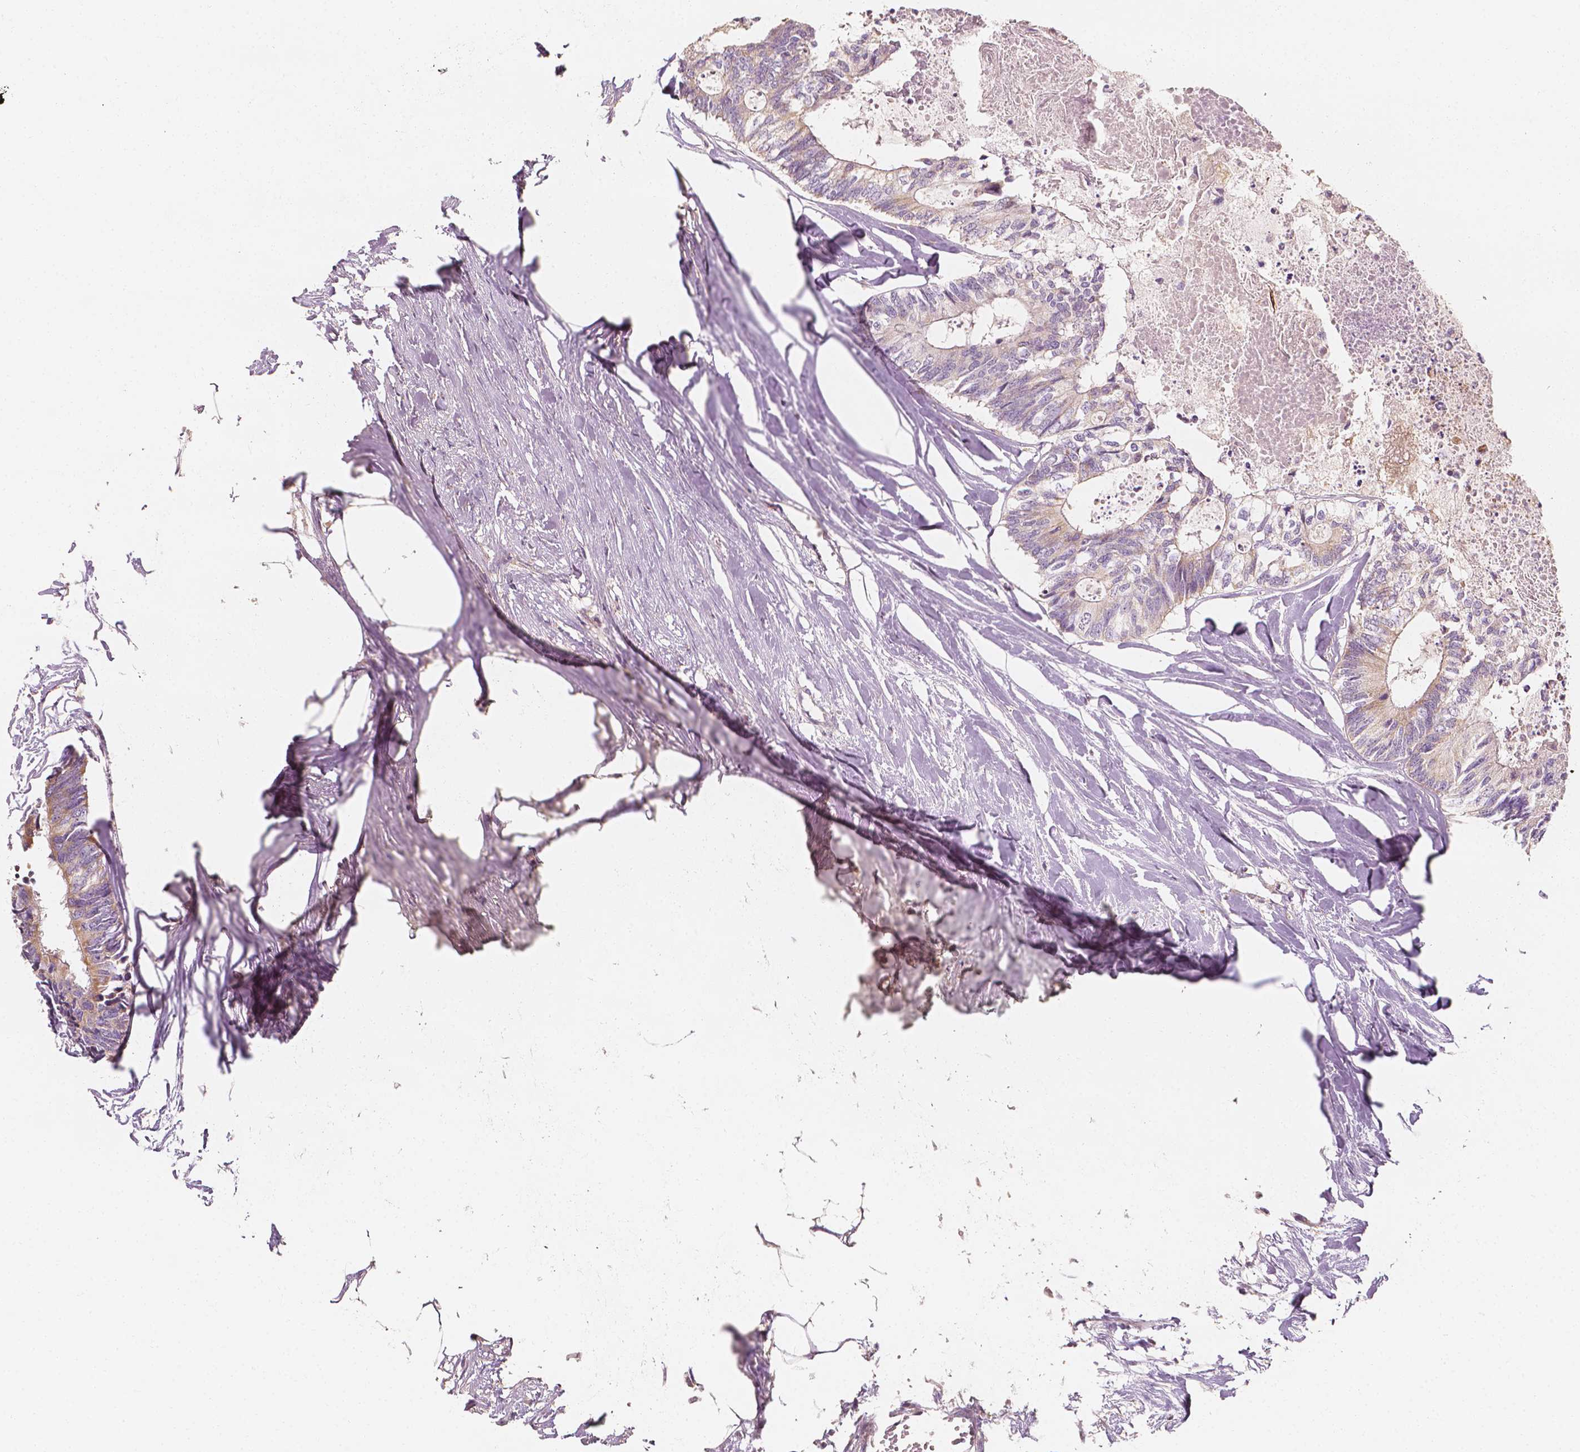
{"staining": {"intensity": "weak", "quantity": "25%-75%", "location": "cytoplasmic/membranous"}, "tissue": "colorectal cancer", "cell_type": "Tumor cells", "image_type": "cancer", "snomed": [{"axis": "morphology", "description": "Adenocarcinoma, NOS"}, {"axis": "topography", "description": "Colon"}, {"axis": "topography", "description": "Rectum"}], "caption": "Colorectal cancer (adenocarcinoma) stained for a protein (brown) reveals weak cytoplasmic/membranous positive expression in about 25%-75% of tumor cells.", "gene": "SHPK", "patient": {"sex": "male", "age": 57}}